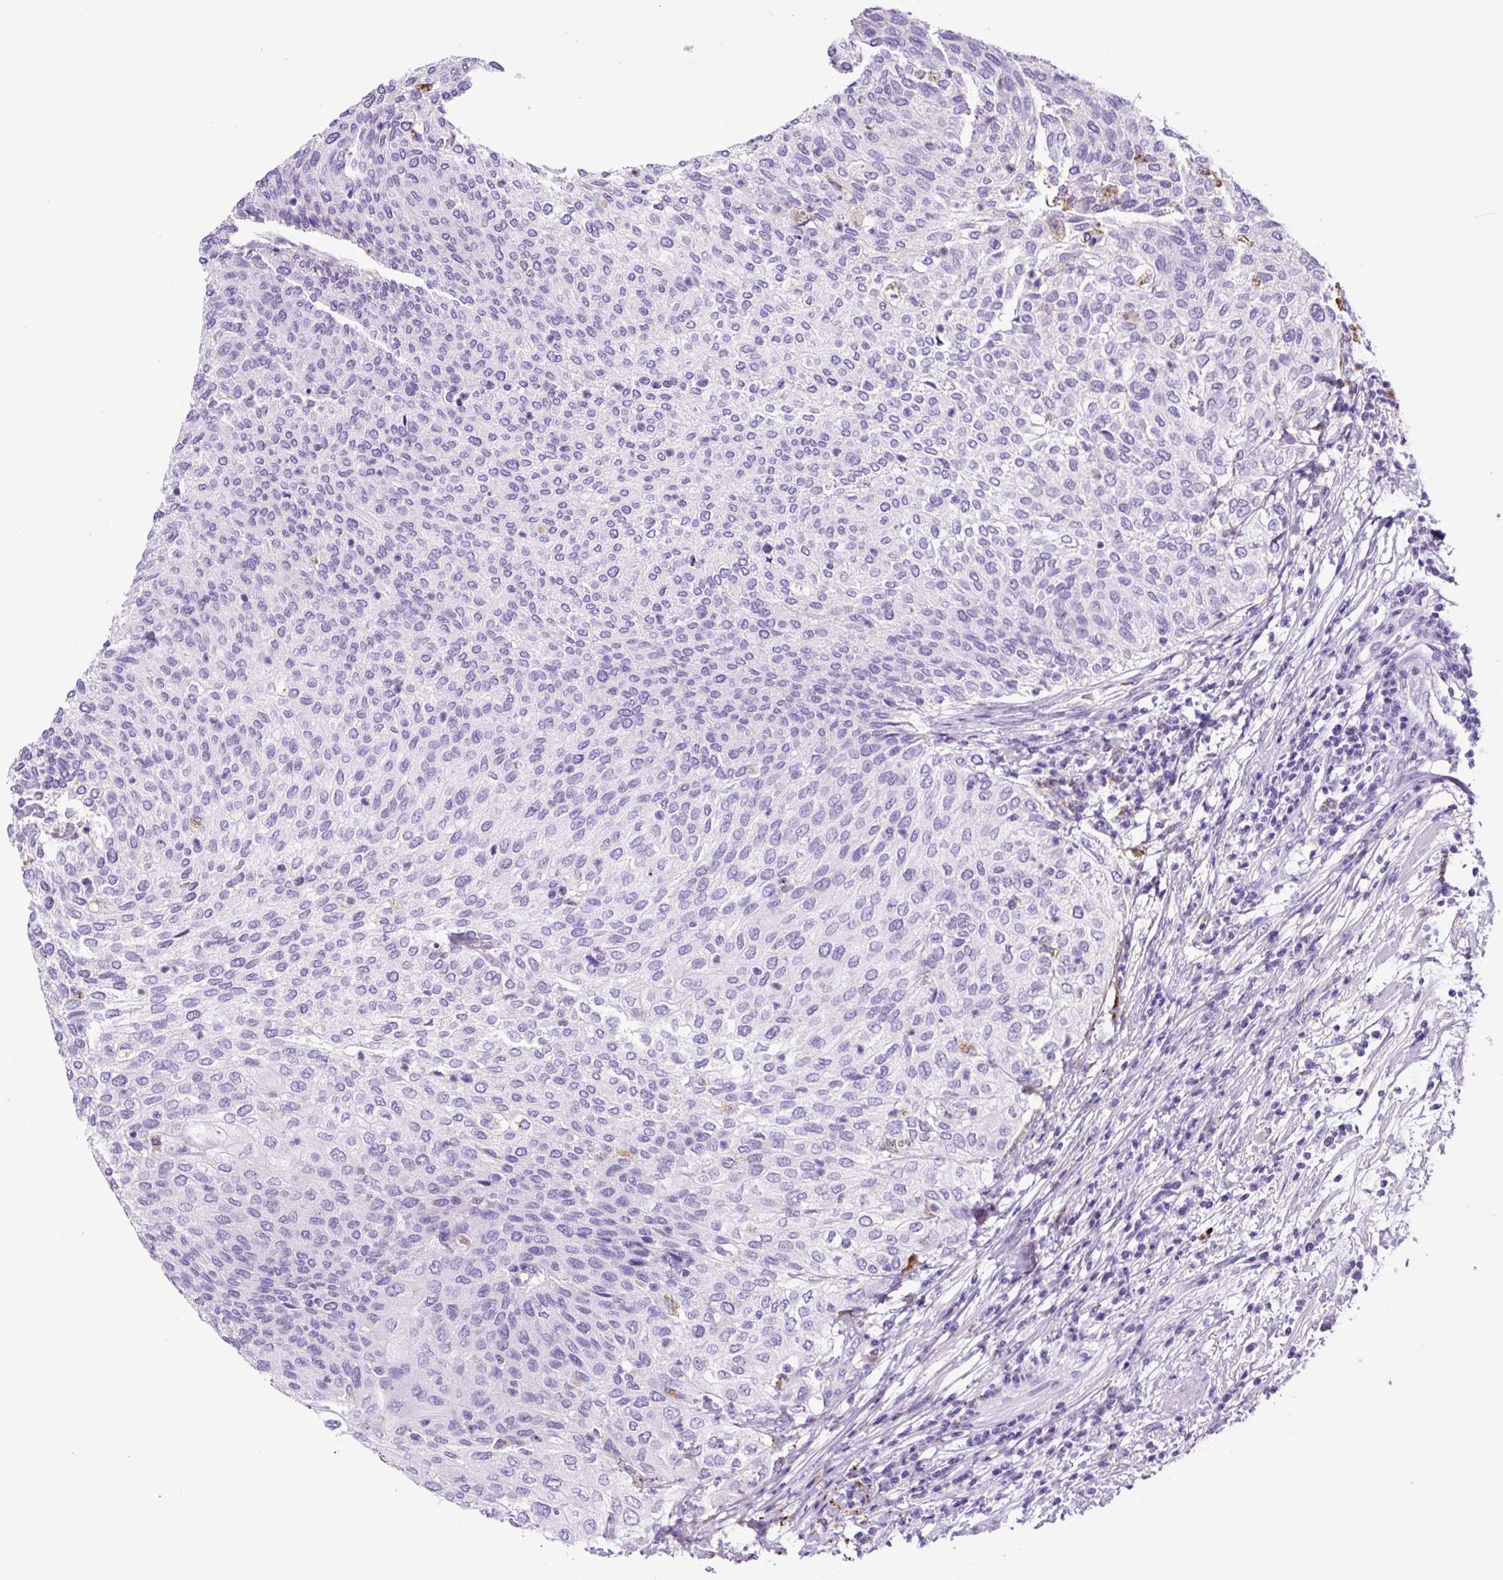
{"staining": {"intensity": "negative", "quantity": "none", "location": "none"}, "tissue": "urothelial cancer", "cell_type": "Tumor cells", "image_type": "cancer", "snomed": [{"axis": "morphology", "description": "Urothelial carcinoma, Low grade"}, {"axis": "topography", "description": "Urinary bladder"}], "caption": "Immunohistochemistry (IHC) of urothelial carcinoma (low-grade) reveals no staining in tumor cells. (DAB (3,3'-diaminobenzidine) IHC, high magnification).", "gene": "LCN10", "patient": {"sex": "female", "age": 79}}